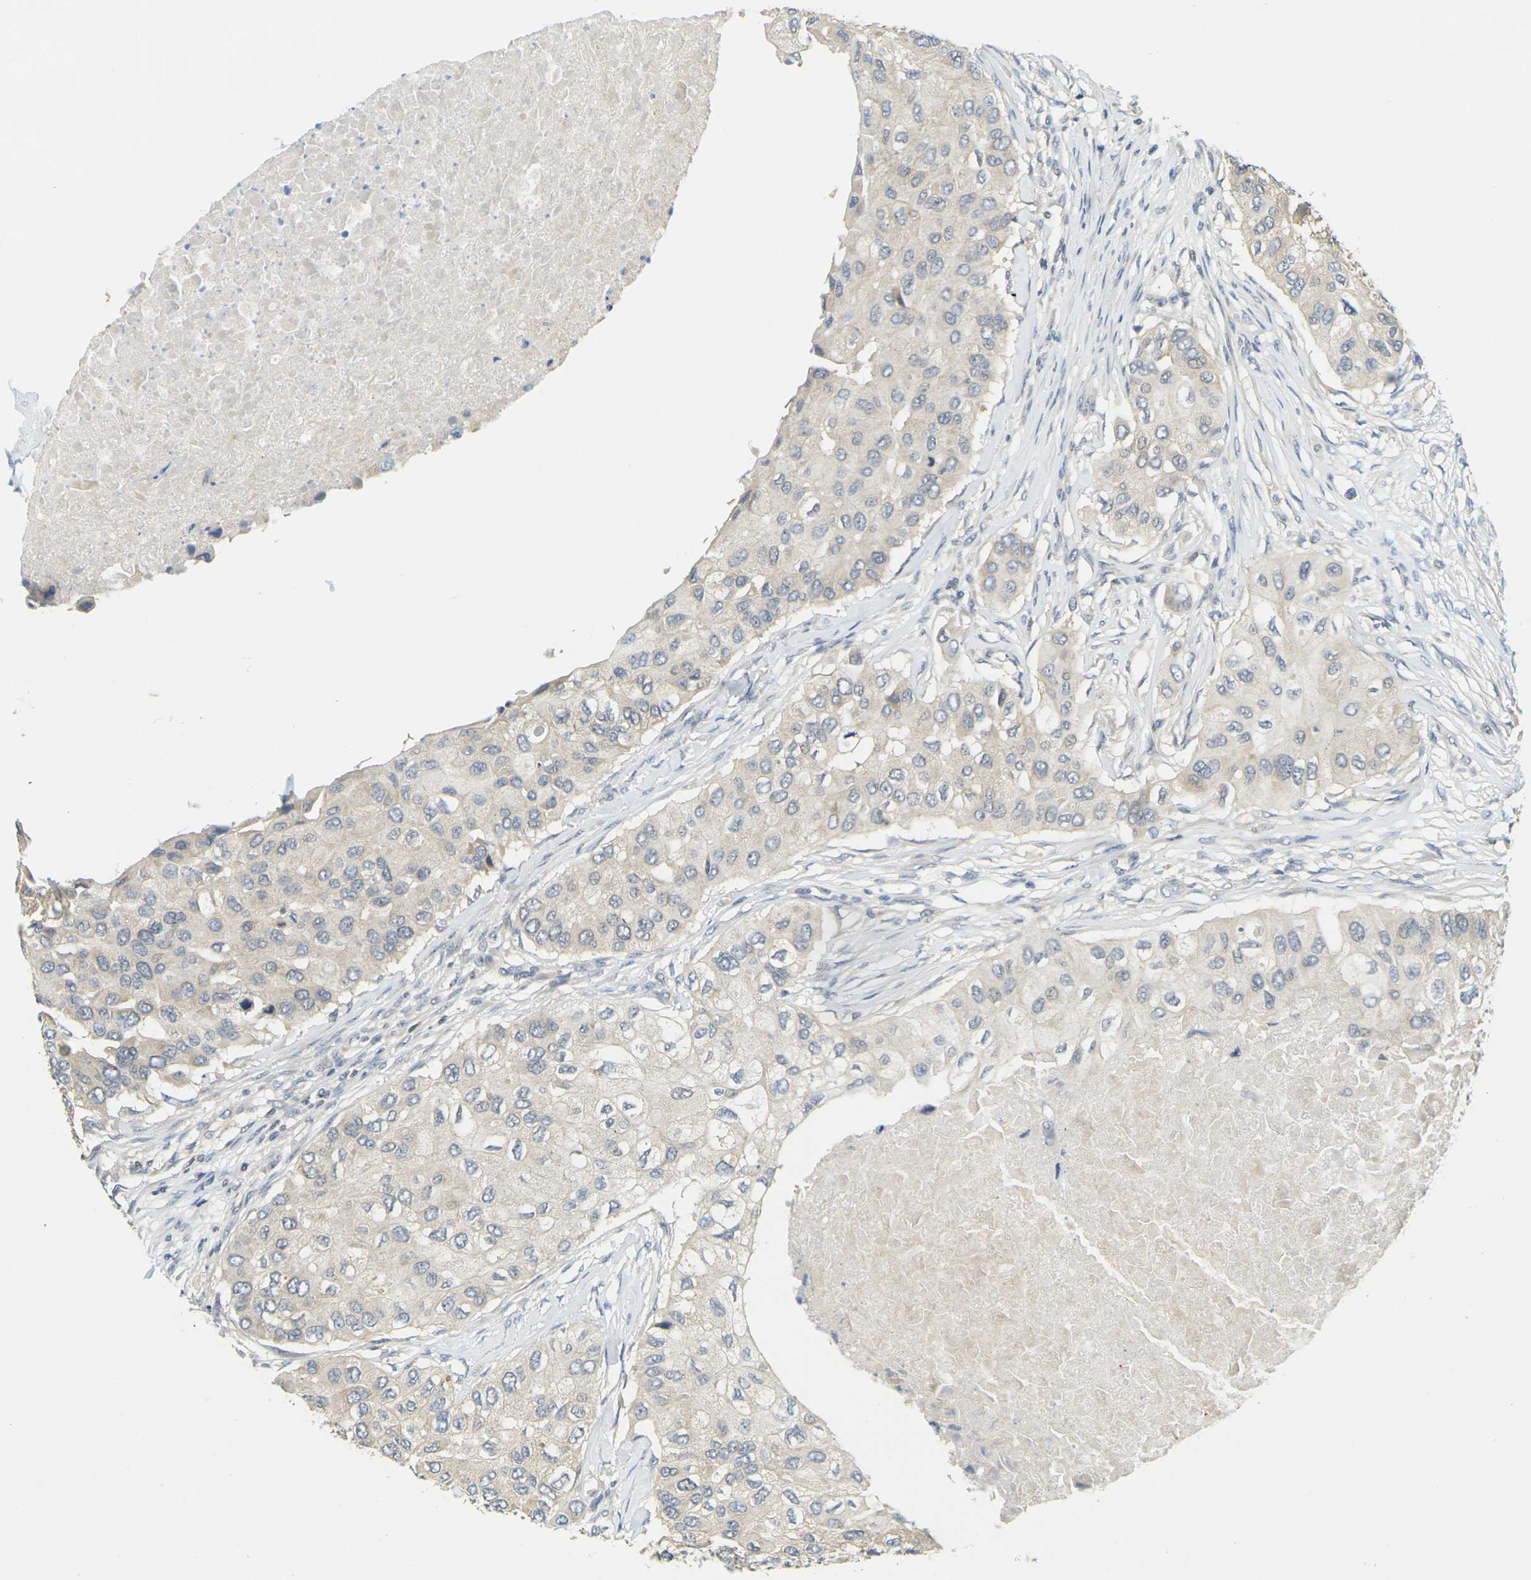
{"staining": {"intensity": "negative", "quantity": "none", "location": "none"}, "tissue": "breast cancer", "cell_type": "Tumor cells", "image_type": "cancer", "snomed": [{"axis": "morphology", "description": "Normal tissue, NOS"}, {"axis": "morphology", "description": "Duct carcinoma"}, {"axis": "topography", "description": "Breast"}], "caption": "Immunohistochemistry image of neoplastic tissue: human invasive ductal carcinoma (breast) stained with DAB reveals no significant protein positivity in tumor cells.", "gene": "KLHL8", "patient": {"sex": "female", "age": 49}}